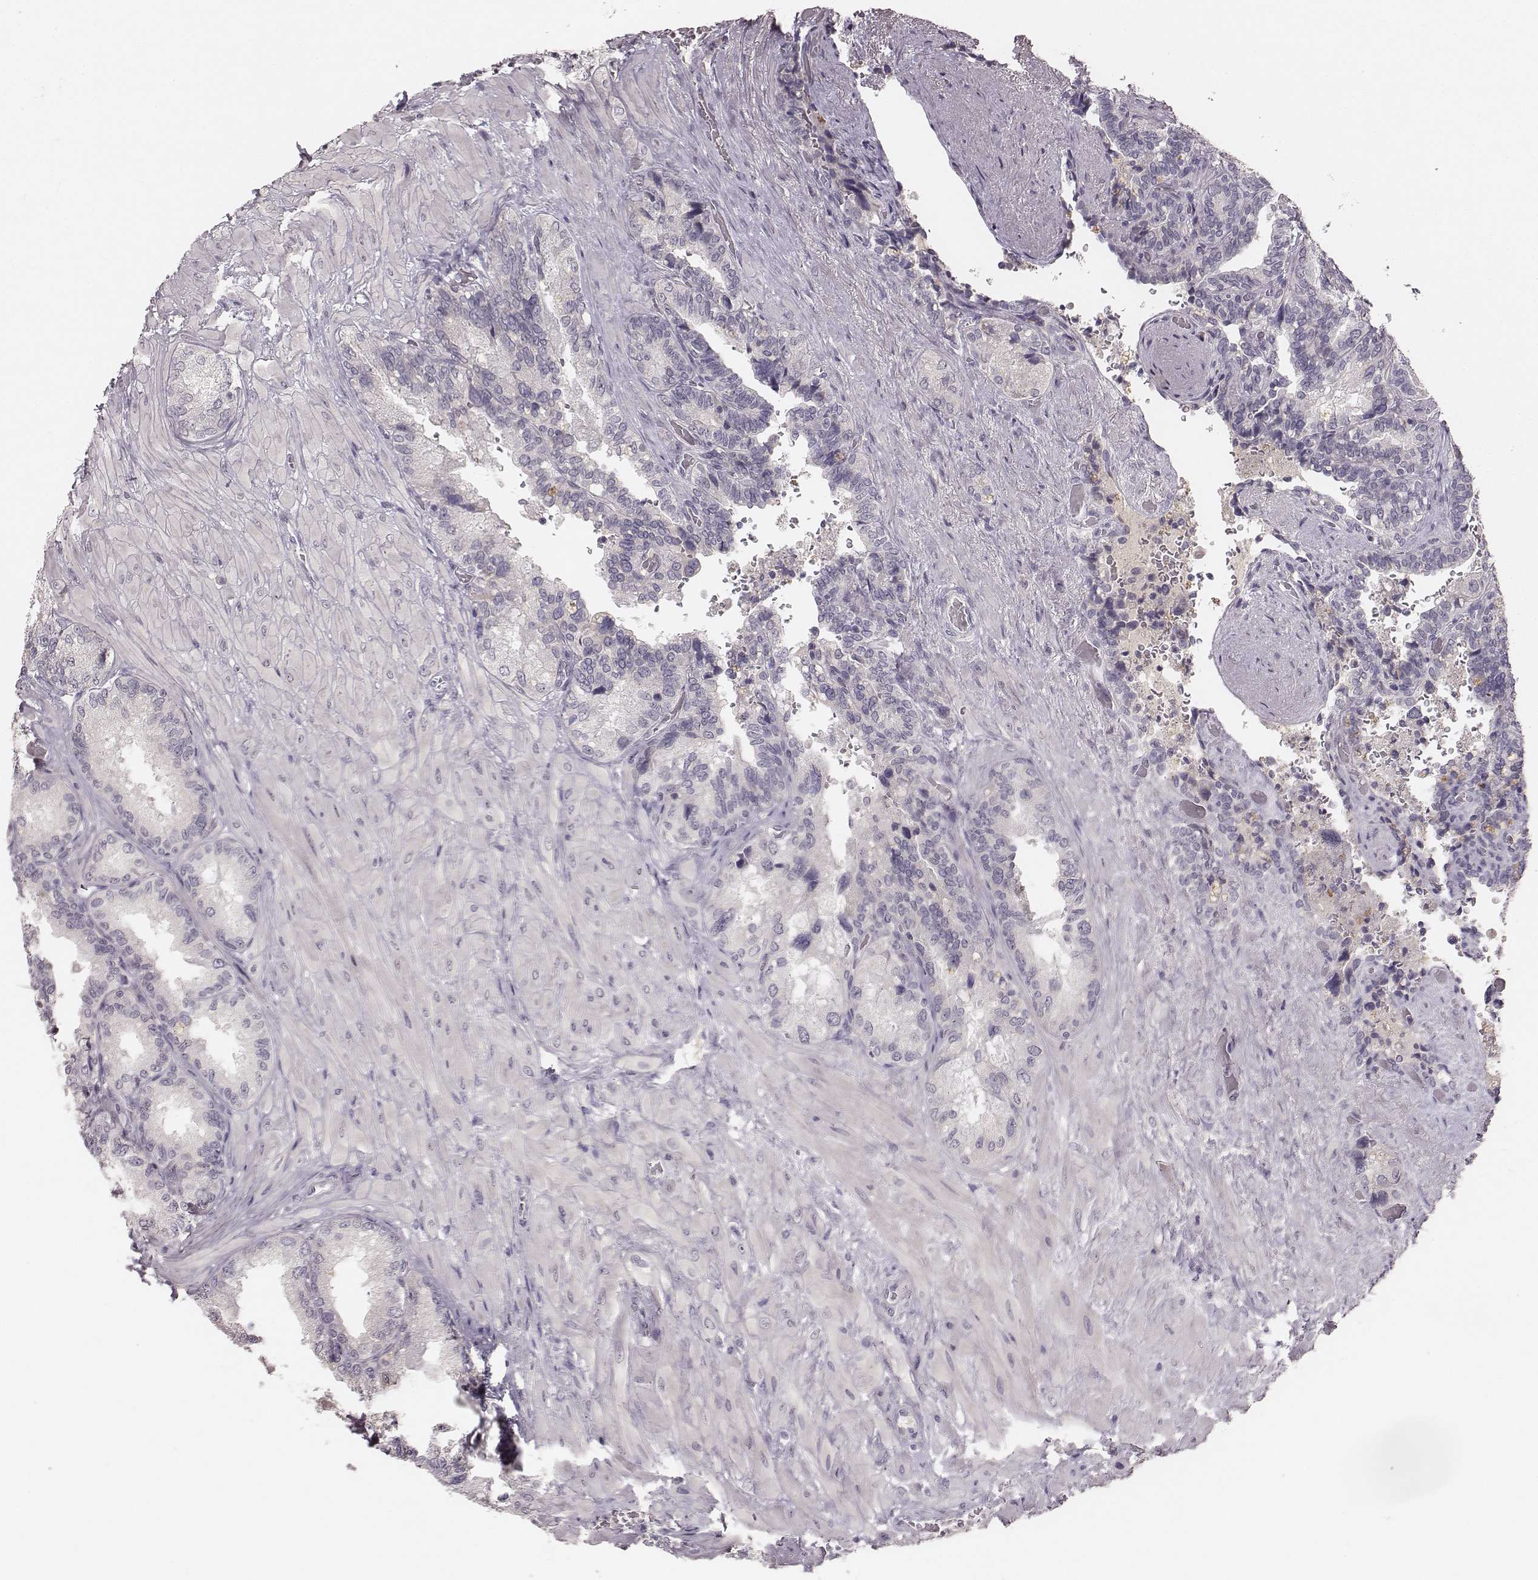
{"staining": {"intensity": "negative", "quantity": "none", "location": "none"}, "tissue": "seminal vesicle", "cell_type": "Glandular cells", "image_type": "normal", "snomed": [{"axis": "morphology", "description": "Normal tissue, NOS"}, {"axis": "topography", "description": "Seminal veicle"}], "caption": "Protein analysis of unremarkable seminal vesicle shows no significant positivity in glandular cells.", "gene": "LY6K", "patient": {"sex": "male", "age": 69}}